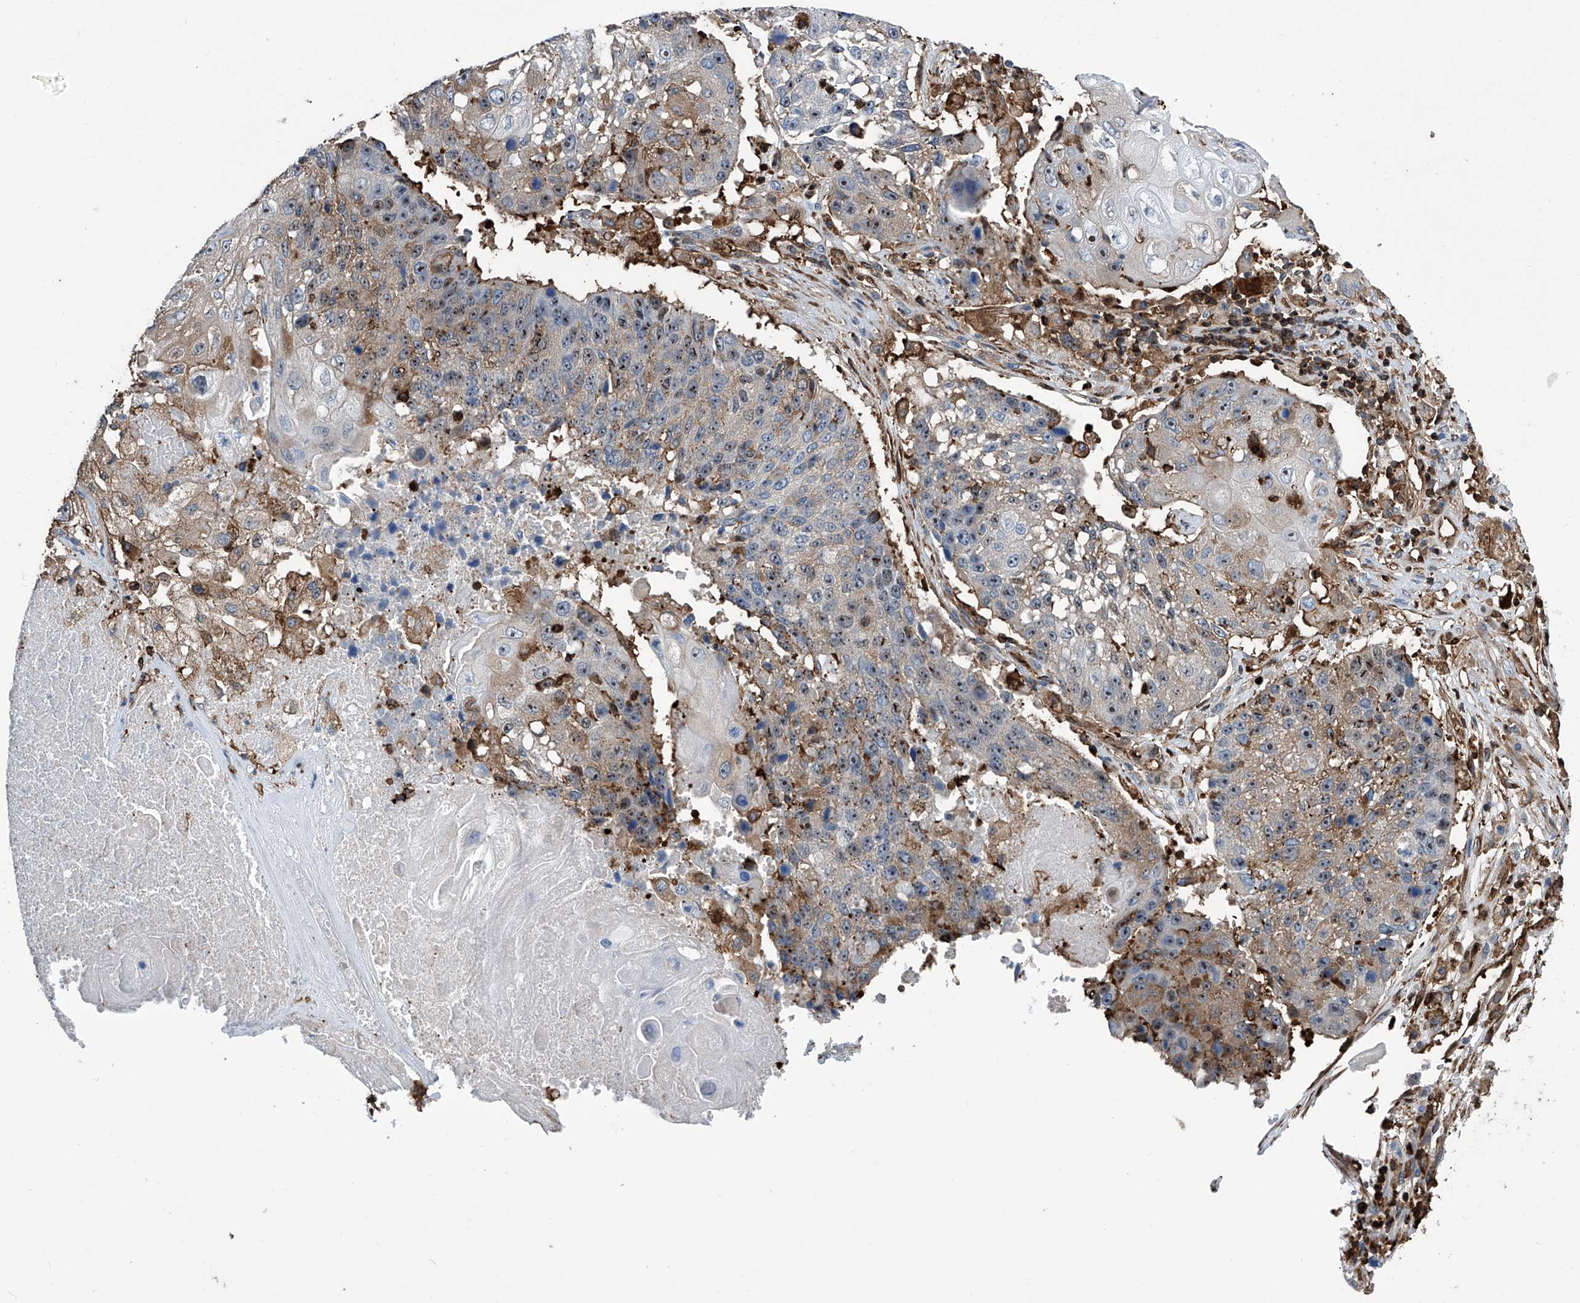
{"staining": {"intensity": "weak", "quantity": "25%-75%", "location": "nuclear"}, "tissue": "lung cancer", "cell_type": "Tumor cells", "image_type": "cancer", "snomed": [{"axis": "morphology", "description": "Squamous cell carcinoma, NOS"}, {"axis": "topography", "description": "Lung"}], "caption": "DAB (3,3'-diaminobenzidine) immunohistochemical staining of lung cancer (squamous cell carcinoma) reveals weak nuclear protein positivity in about 25%-75% of tumor cells. (Brightfield microscopy of DAB IHC at high magnification).", "gene": "ZNF484", "patient": {"sex": "male", "age": 61}}